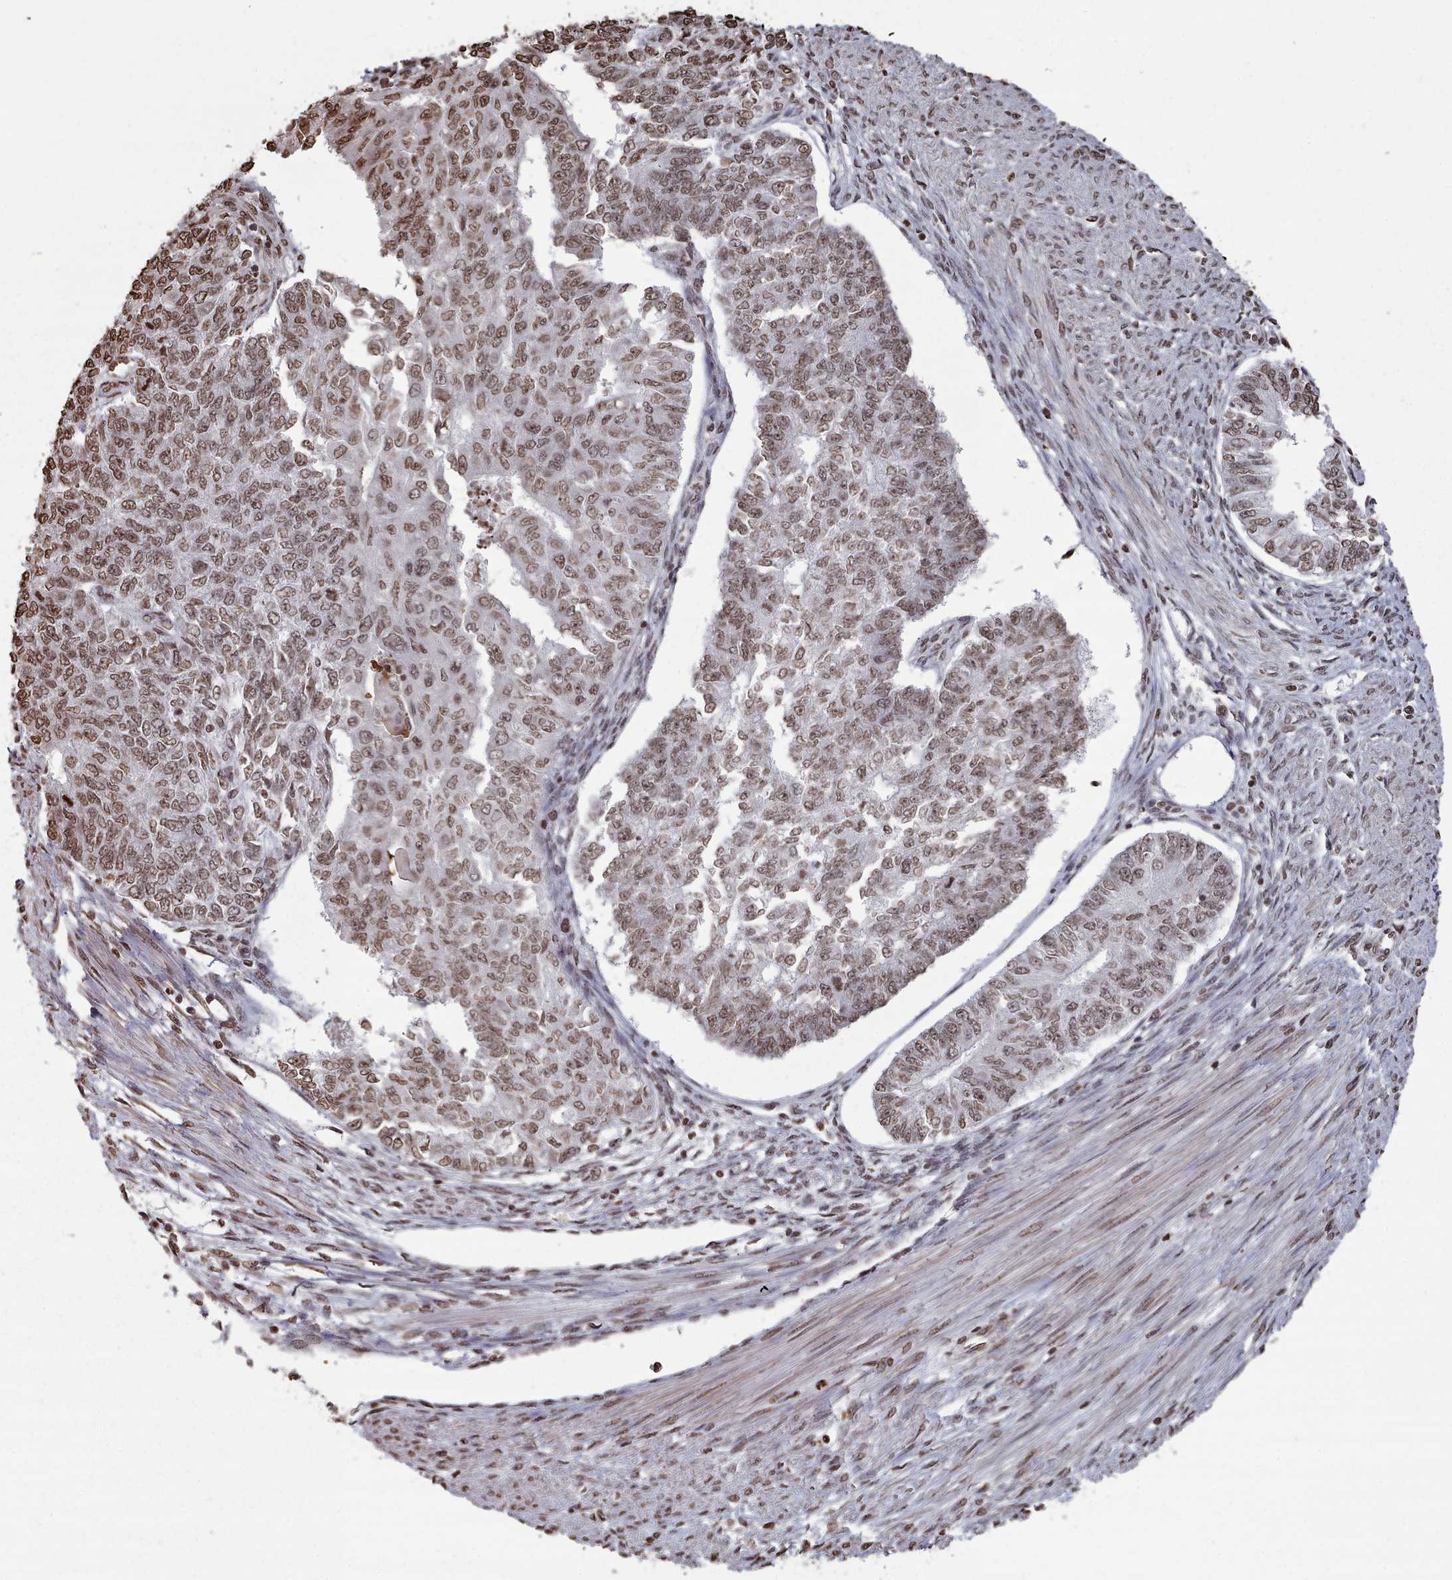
{"staining": {"intensity": "moderate", "quantity": ">75%", "location": "nuclear"}, "tissue": "endometrial cancer", "cell_type": "Tumor cells", "image_type": "cancer", "snomed": [{"axis": "morphology", "description": "Adenocarcinoma, NOS"}, {"axis": "topography", "description": "Endometrium"}], "caption": "About >75% of tumor cells in adenocarcinoma (endometrial) exhibit moderate nuclear protein staining as visualized by brown immunohistochemical staining.", "gene": "PLEKHG5", "patient": {"sex": "female", "age": 32}}